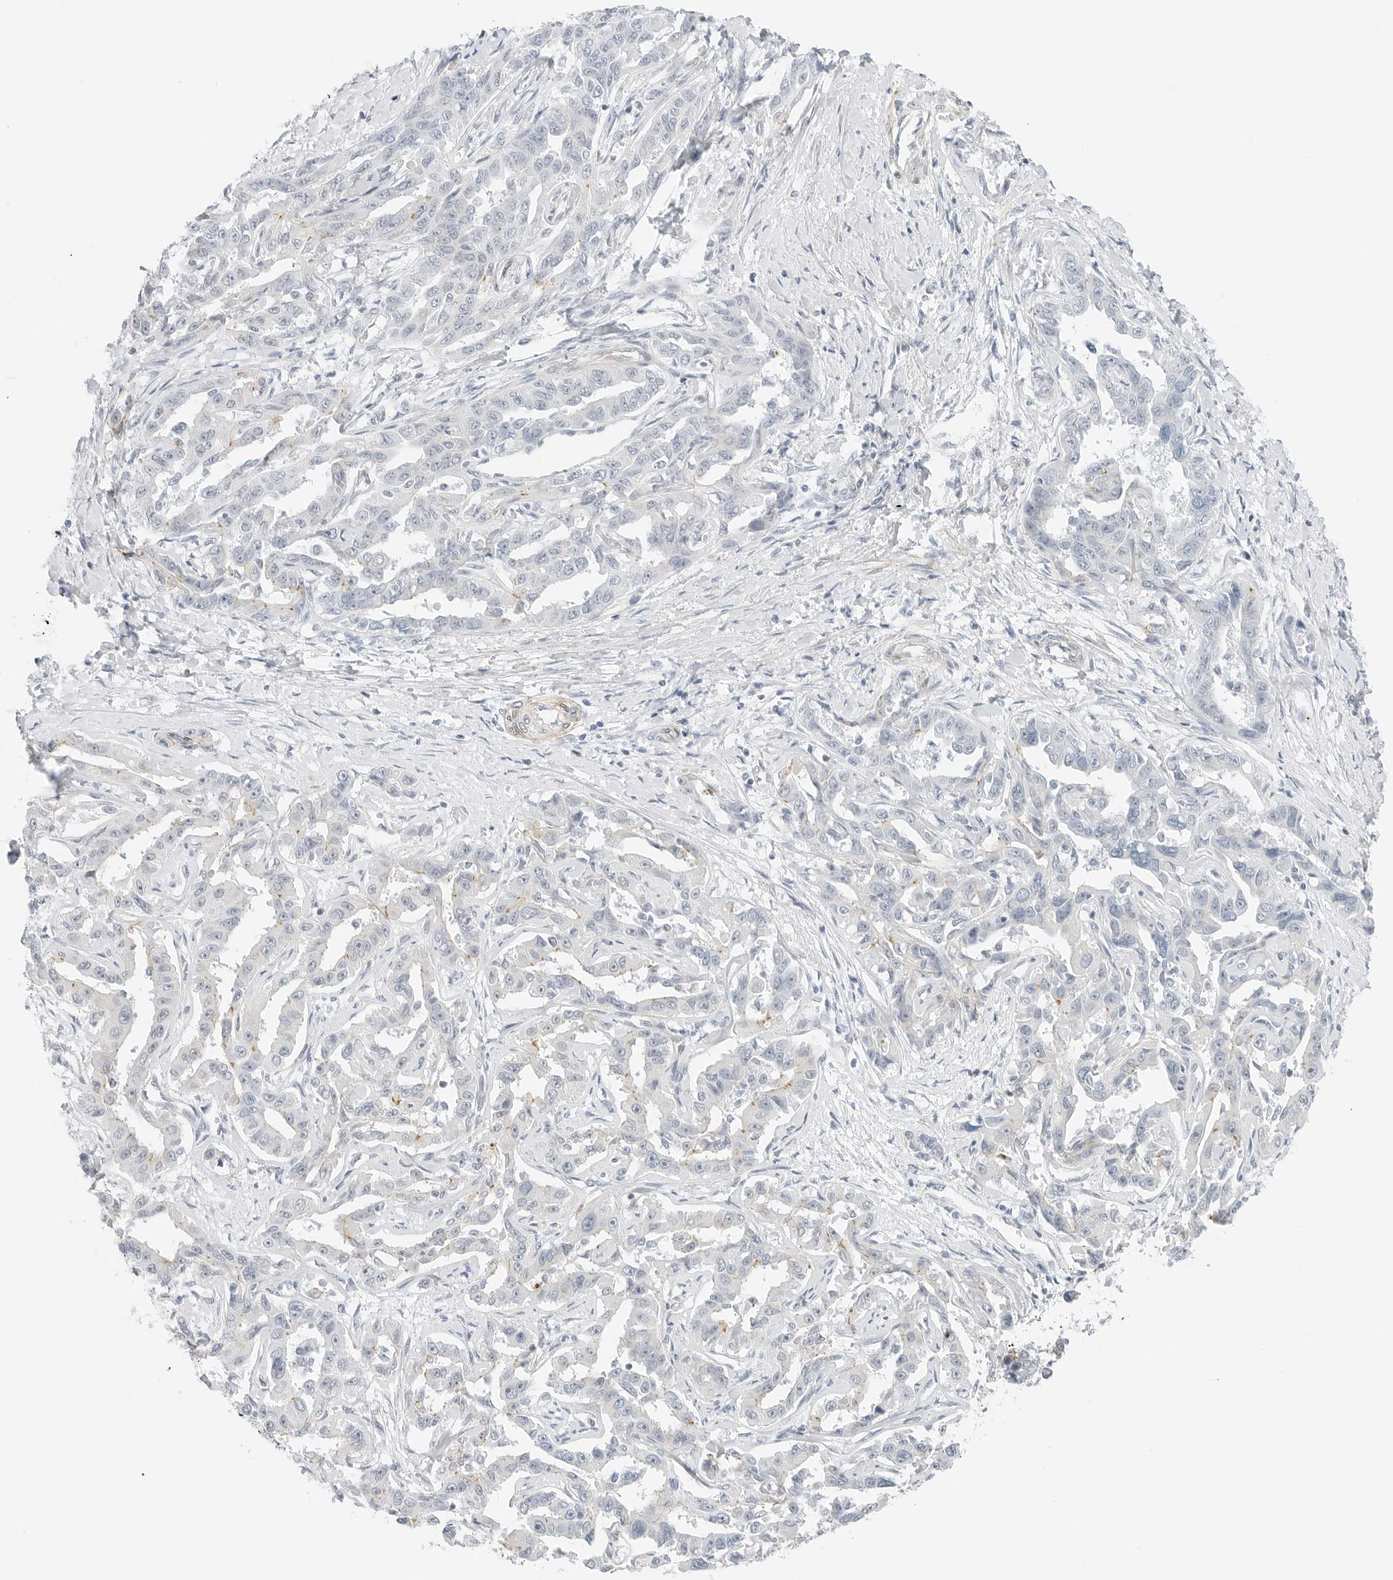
{"staining": {"intensity": "negative", "quantity": "none", "location": "none"}, "tissue": "liver cancer", "cell_type": "Tumor cells", "image_type": "cancer", "snomed": [{"axis": "morphology", "description": "Cholangiocarcinoma"}, {"axis": "topography", "description": "Liver"}], "caption": "Human liver cancer (cholangiocarcinoma) stained for a protein using IHC shows no staining in tumor cells.", "gene": "IQCC", "patient": {"sex": "male", "age": 59}}